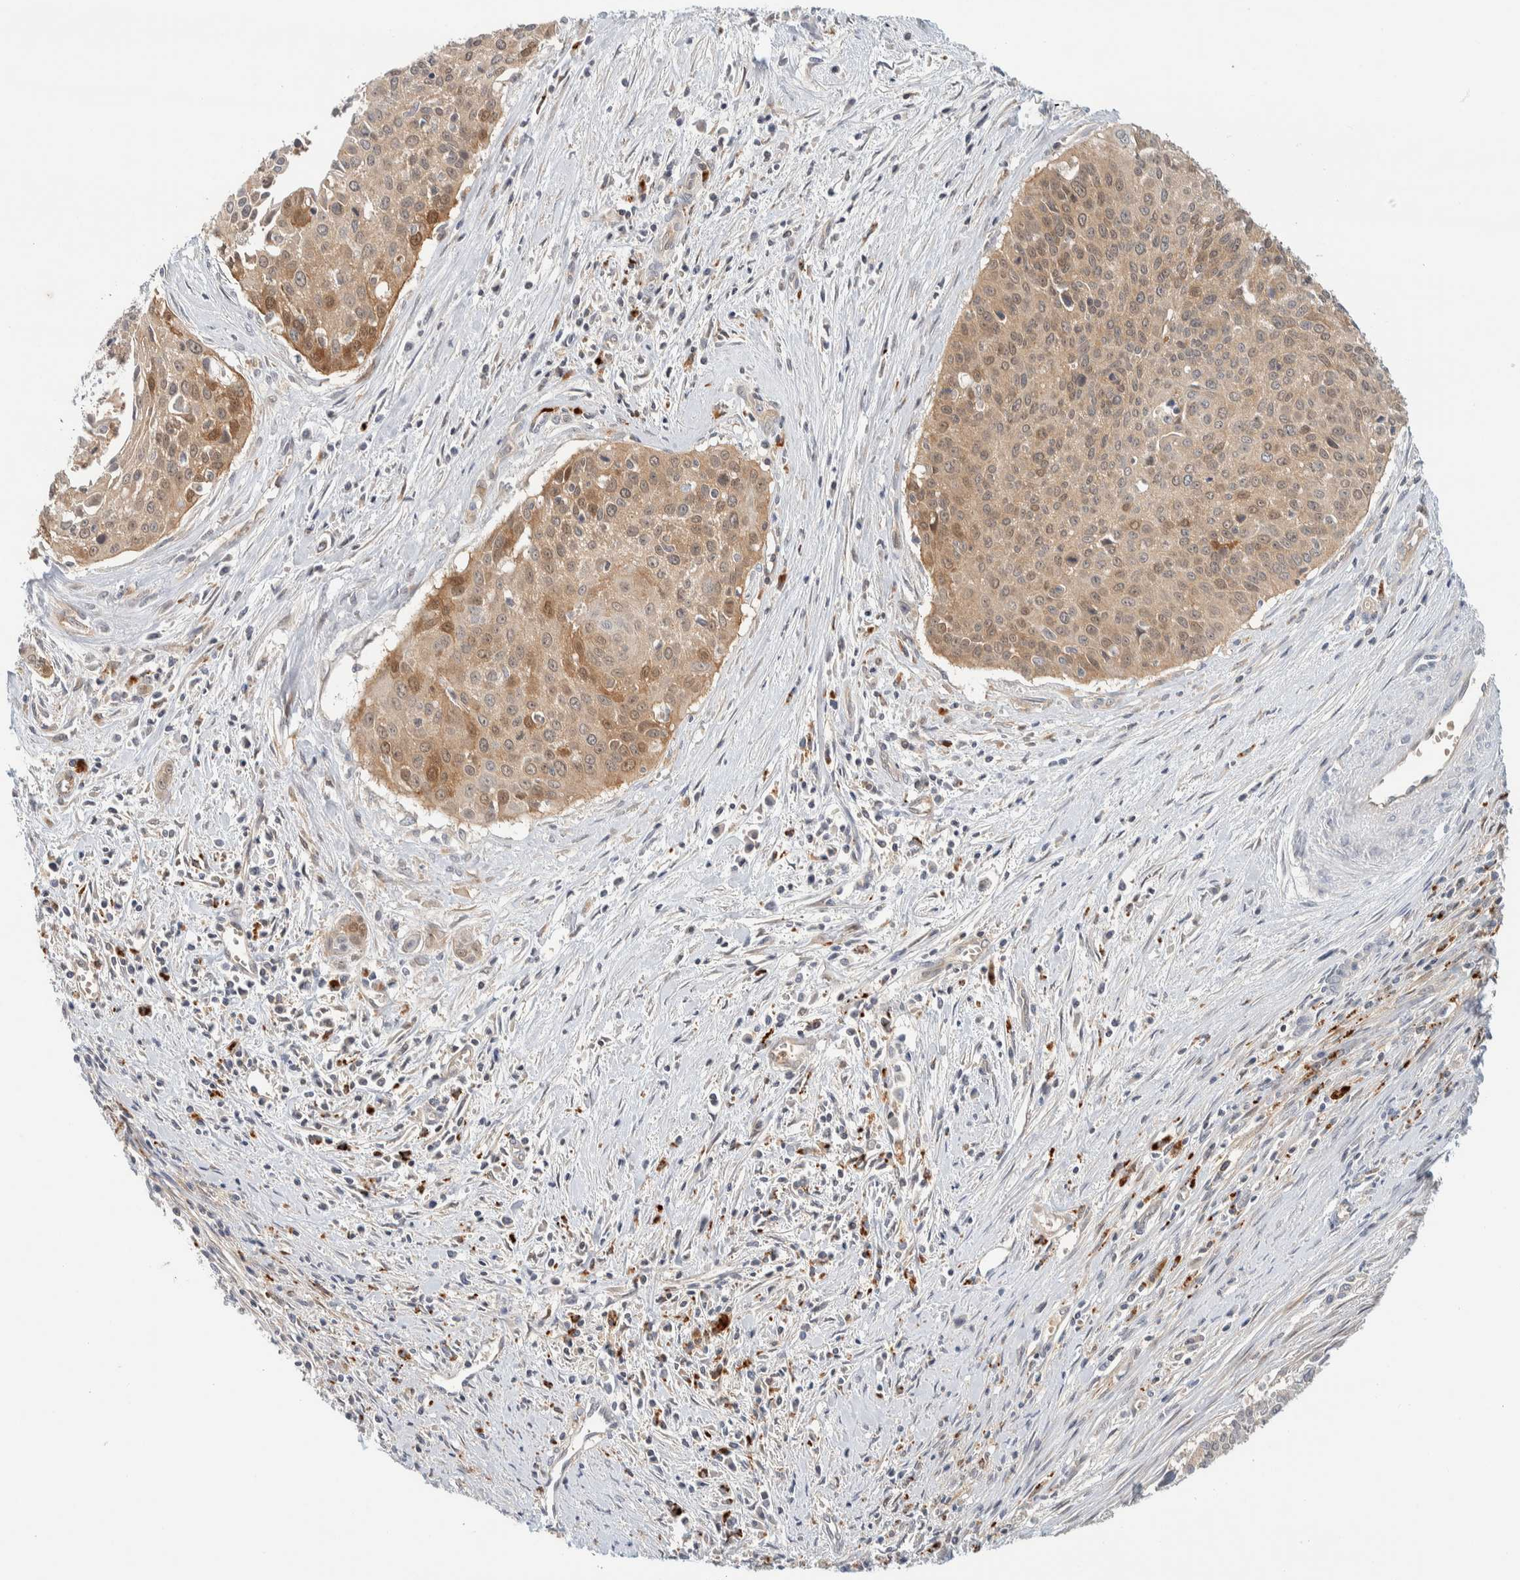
{"staining": {"intensity": "weak", "quantity": ">75%", "location": "cytoplasmic/membranous"}, "tissue": "cervical cancer", "cell_type": "Tumor cells", "image_type": "cancer", "snomed": [{"axis": "morphology", "description": "Squamous cell carcinoma, NOS"}, {"axis": "topography", "description": "Cervix"}], "caption": "Approximately >75% of tumor cells in cervical squamous cell carcinoma exhibit weak cytoplasmic/membranous protein expression as visualized by brown immunohistochemical staining.", "gene": "GCLM", "patient": {"sex": "female", "age": 55}}